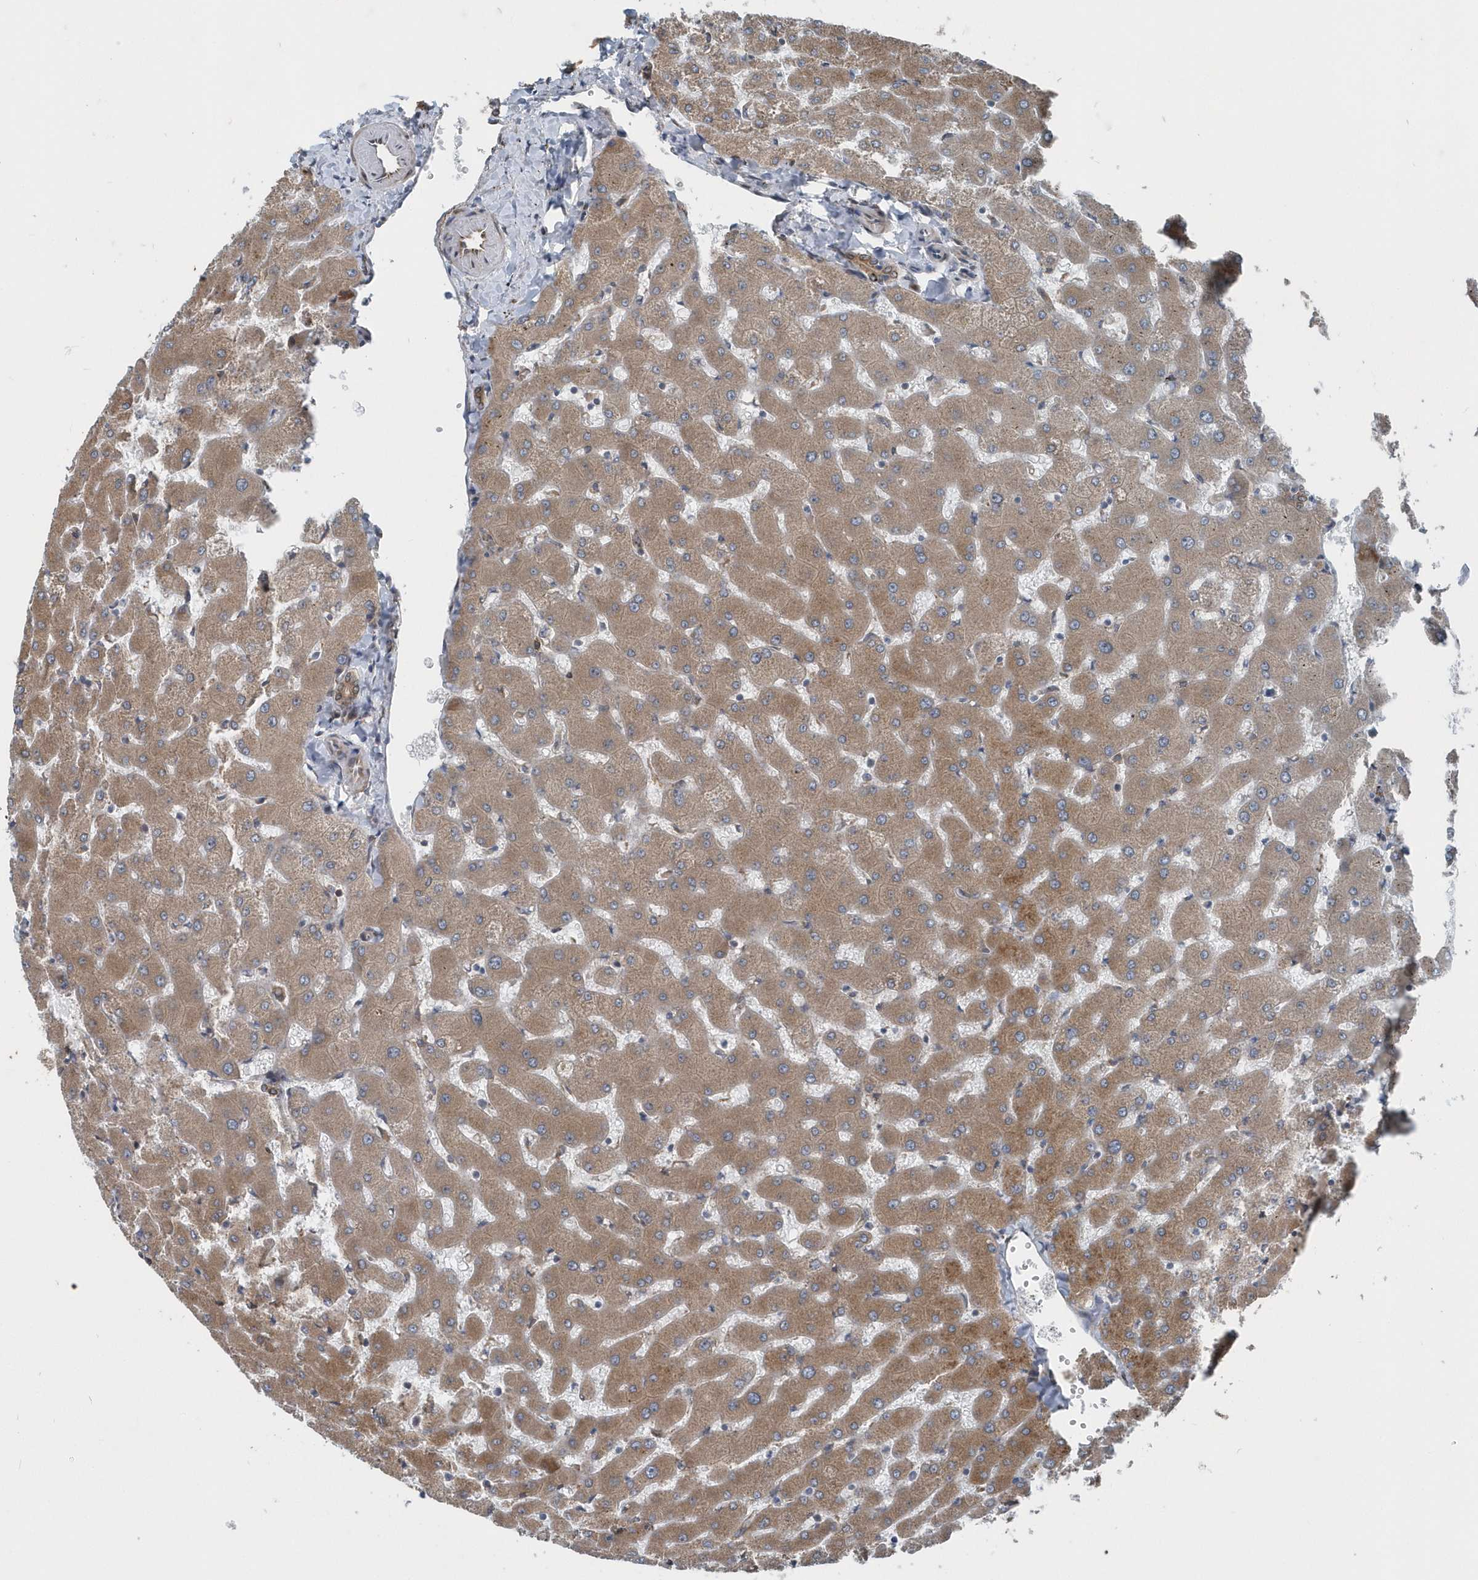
{"staining": {"intensity": "moderate", "quantity": ">75%", "location": "cytoplasmic/membranous"}, "tissue": "liver", "cell_type": "Cholangiocytes", "image_type": "normal", "snomed": [{"axis": "morphology", "description": "Normal tissue, NOS"}, {"axis": "topography", "description": "Liver"}], "caption": "A medium amount of moderate cytoplasmic/membranous expression is identified in approximately >75% of cholangiocytes in benign liver.", "gene": "MCC", "patient": {"sex": "female", "age": 63}}